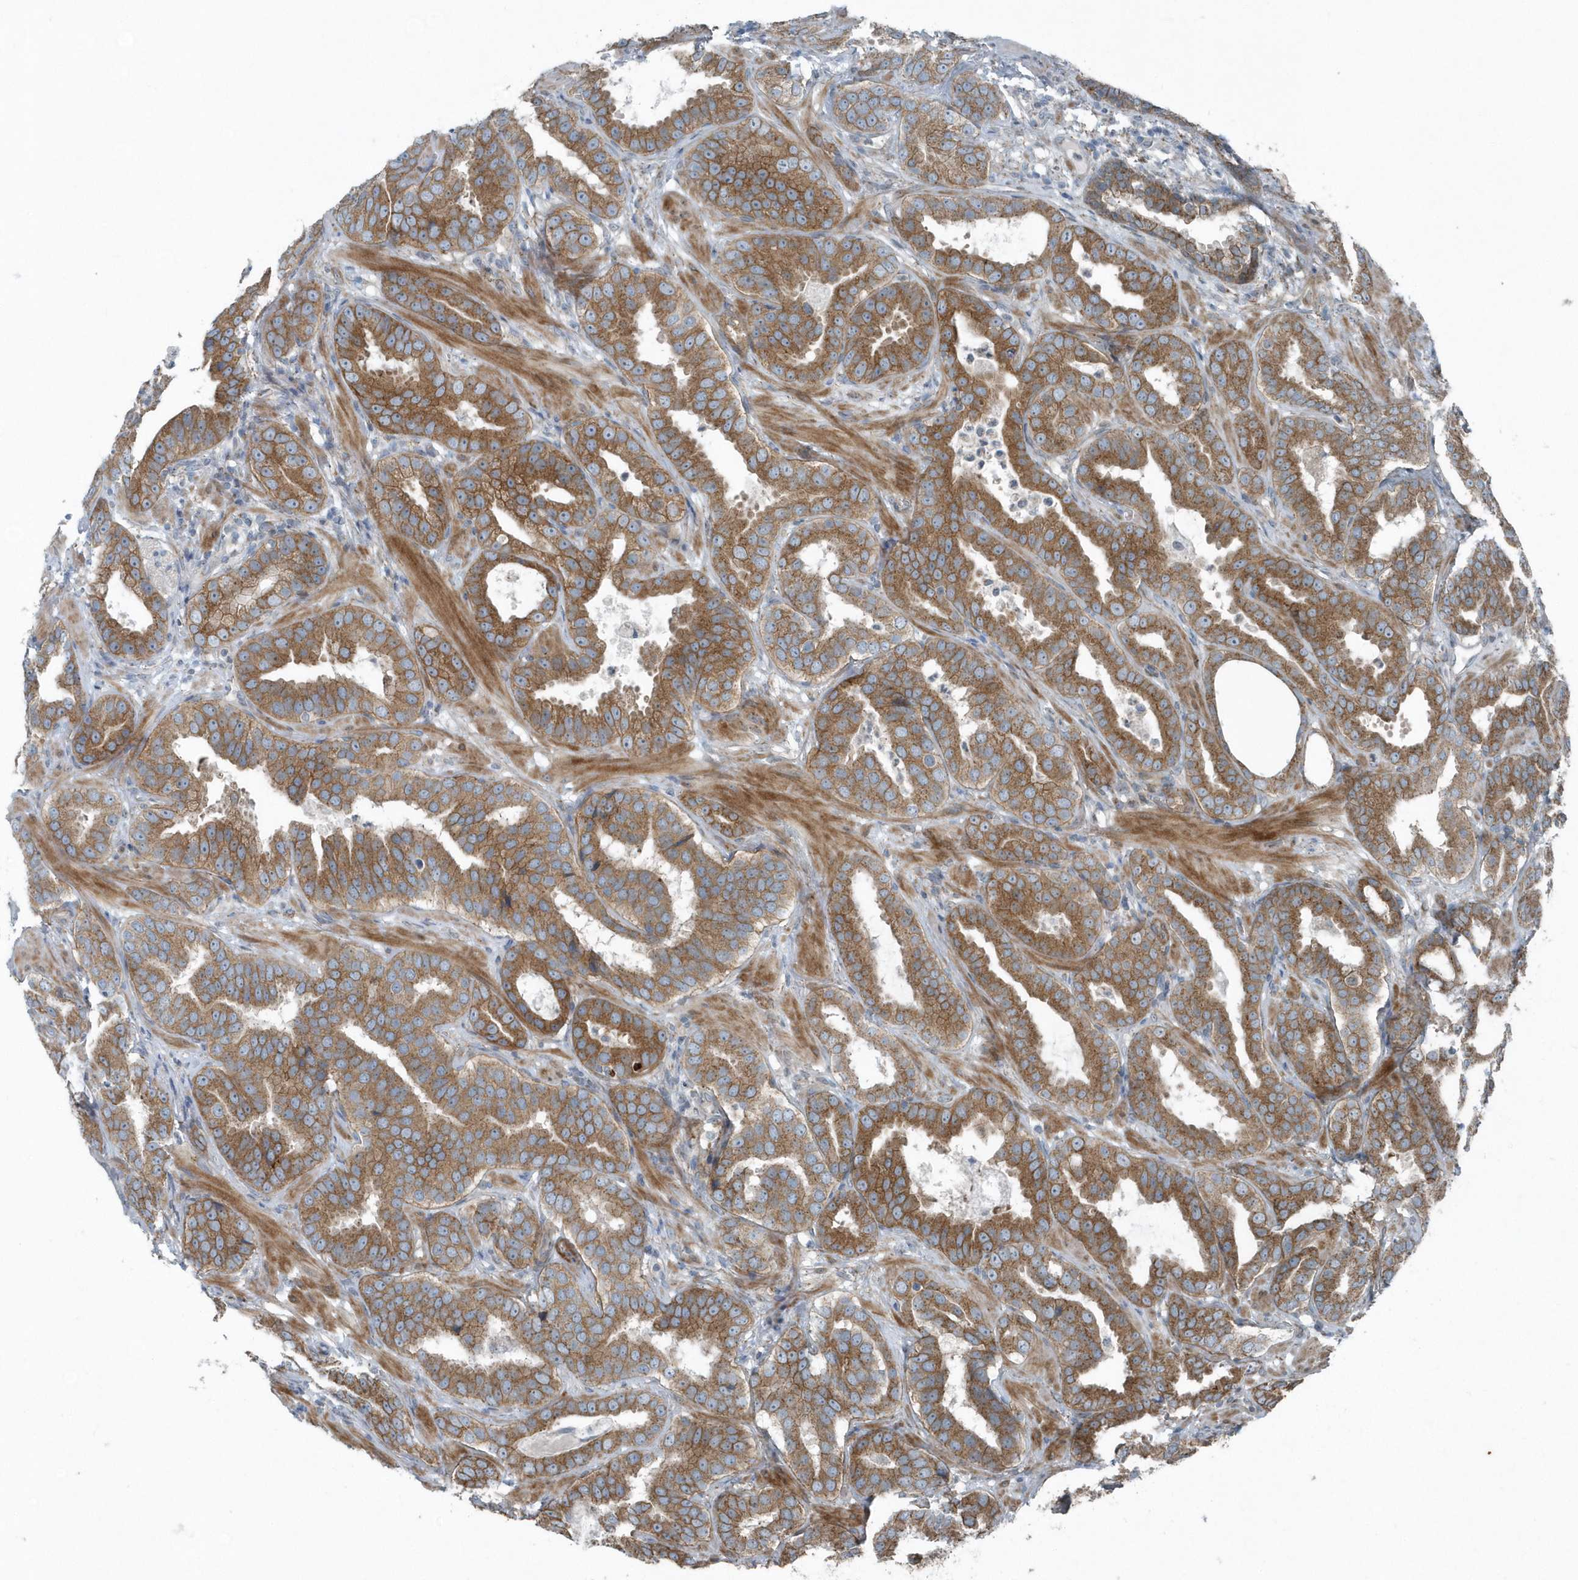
{"staining": {"intensity": "moderate", "quantity": ">75%", "location": "cytoplasmic/membranous"}, "tissue": "prostate cancer", "cell_type": "Tumor cells", "image_type": "cancer", "snomed": [{"axis": "morphology", "description": "Adenocarcinoma, Low grade"}, {"axis": "topography", "description": "Prostate"}], "caption": "This is an image of IHC staining of prostate low-grade adenocarcinoma, which shows moderate positivity in the cytoplasmic/membranous of tumor cells.", "gene": "GCC2", "patient": {"sex": "male", "age": 59}}